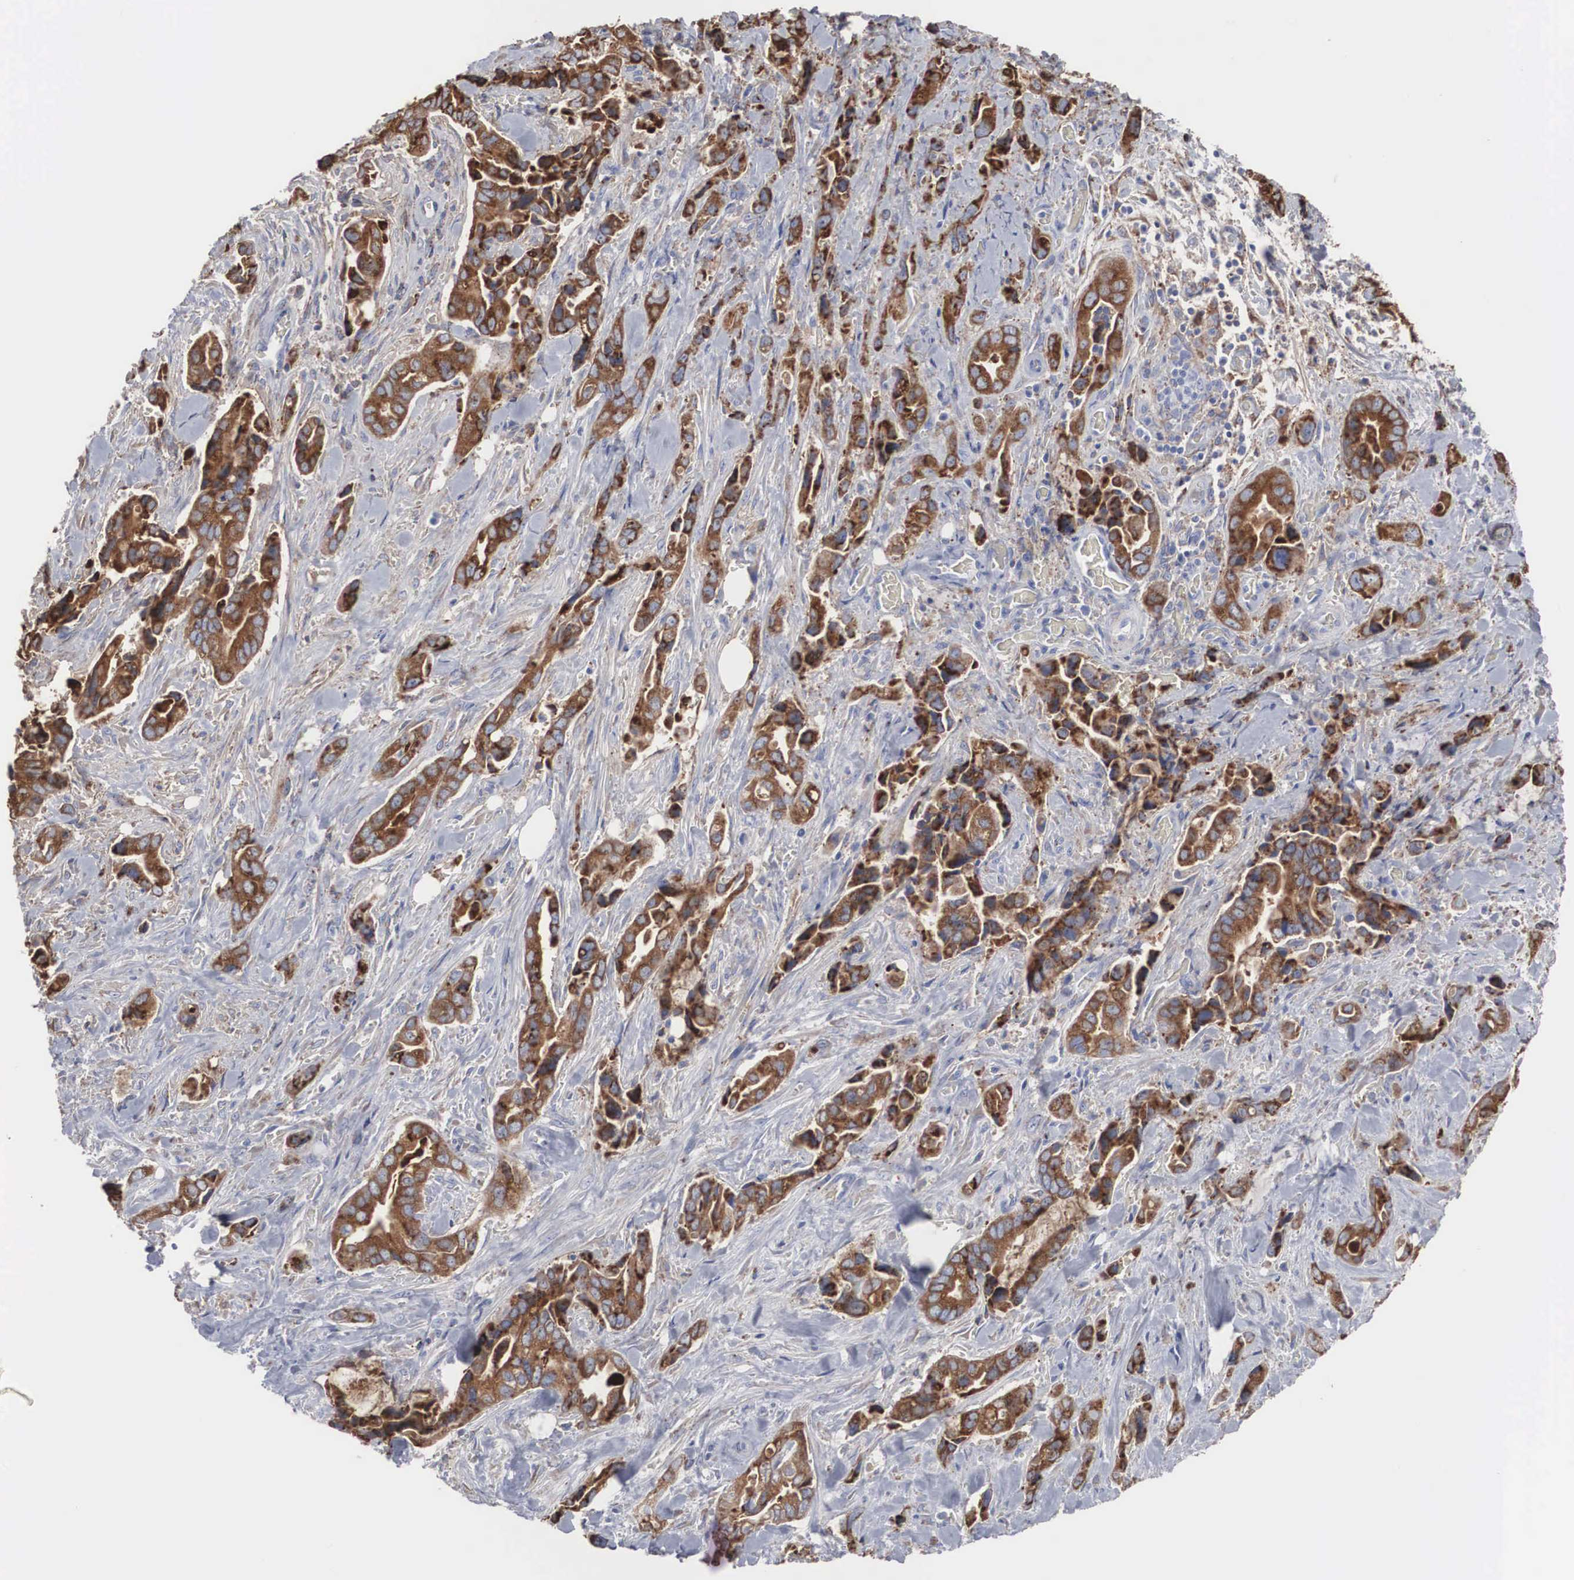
{"staining": {"intensity": "moderate", "quantity": ">75%", "location": "cytoplasmic/membranous"}, "tissue": "pancreatic cancer", "cell_type": "Tumor cells", "image_type": "cancer", "snomed": [{"axis": "morphology", "description": "Adenocarcinoma, NOS"}, {"axis": "topography", "description": "Pancreas"}], "caption": "Immunohistochemical staining of human adenocarcinoma (pancreatic) reveals medium levels of moderate cytoplasmic/membranous protein staining in approximately >75% of tumor cells.", "gene": "LGALS3BP", "patient": {"sex": "male", "age": 69}}